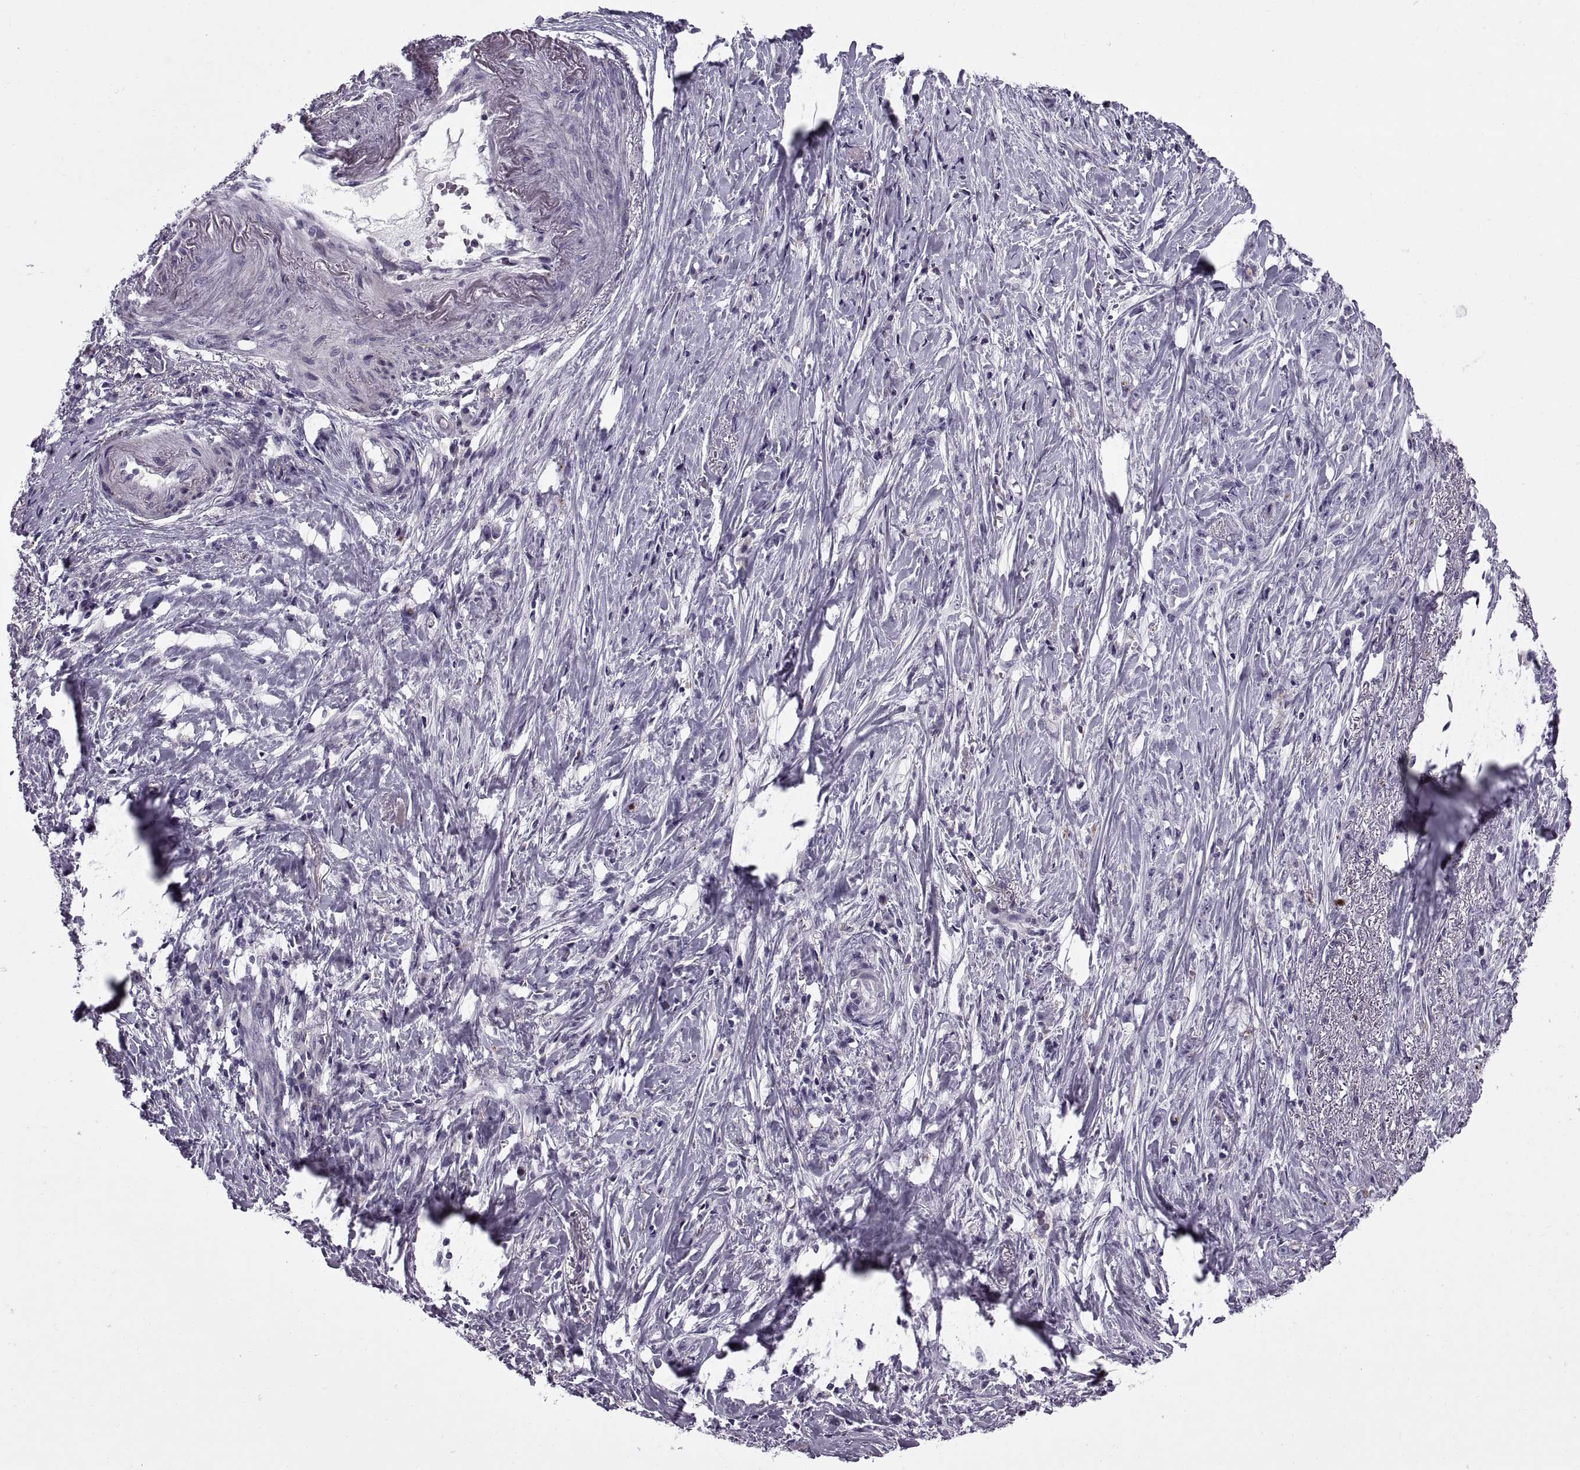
{"staining": {"intensity": "negative", "quantity": "none", "location": "none"}, "tissue": "stomach cancer", "cell_type": "Tumor cells", "image_type": "cancer", "snomed": [{"axis": "morphology", "description": "Adenocarcinoma, NOS"}, {"axis": "topography", "description": "Stomach, lower"}], "caption": "A micrograph of stomach adenocarcinoma stained for a protein displays no brown staining in tumor cells.", "gene": "CALCR", "patient": {"sex": "male", "age": 88}}